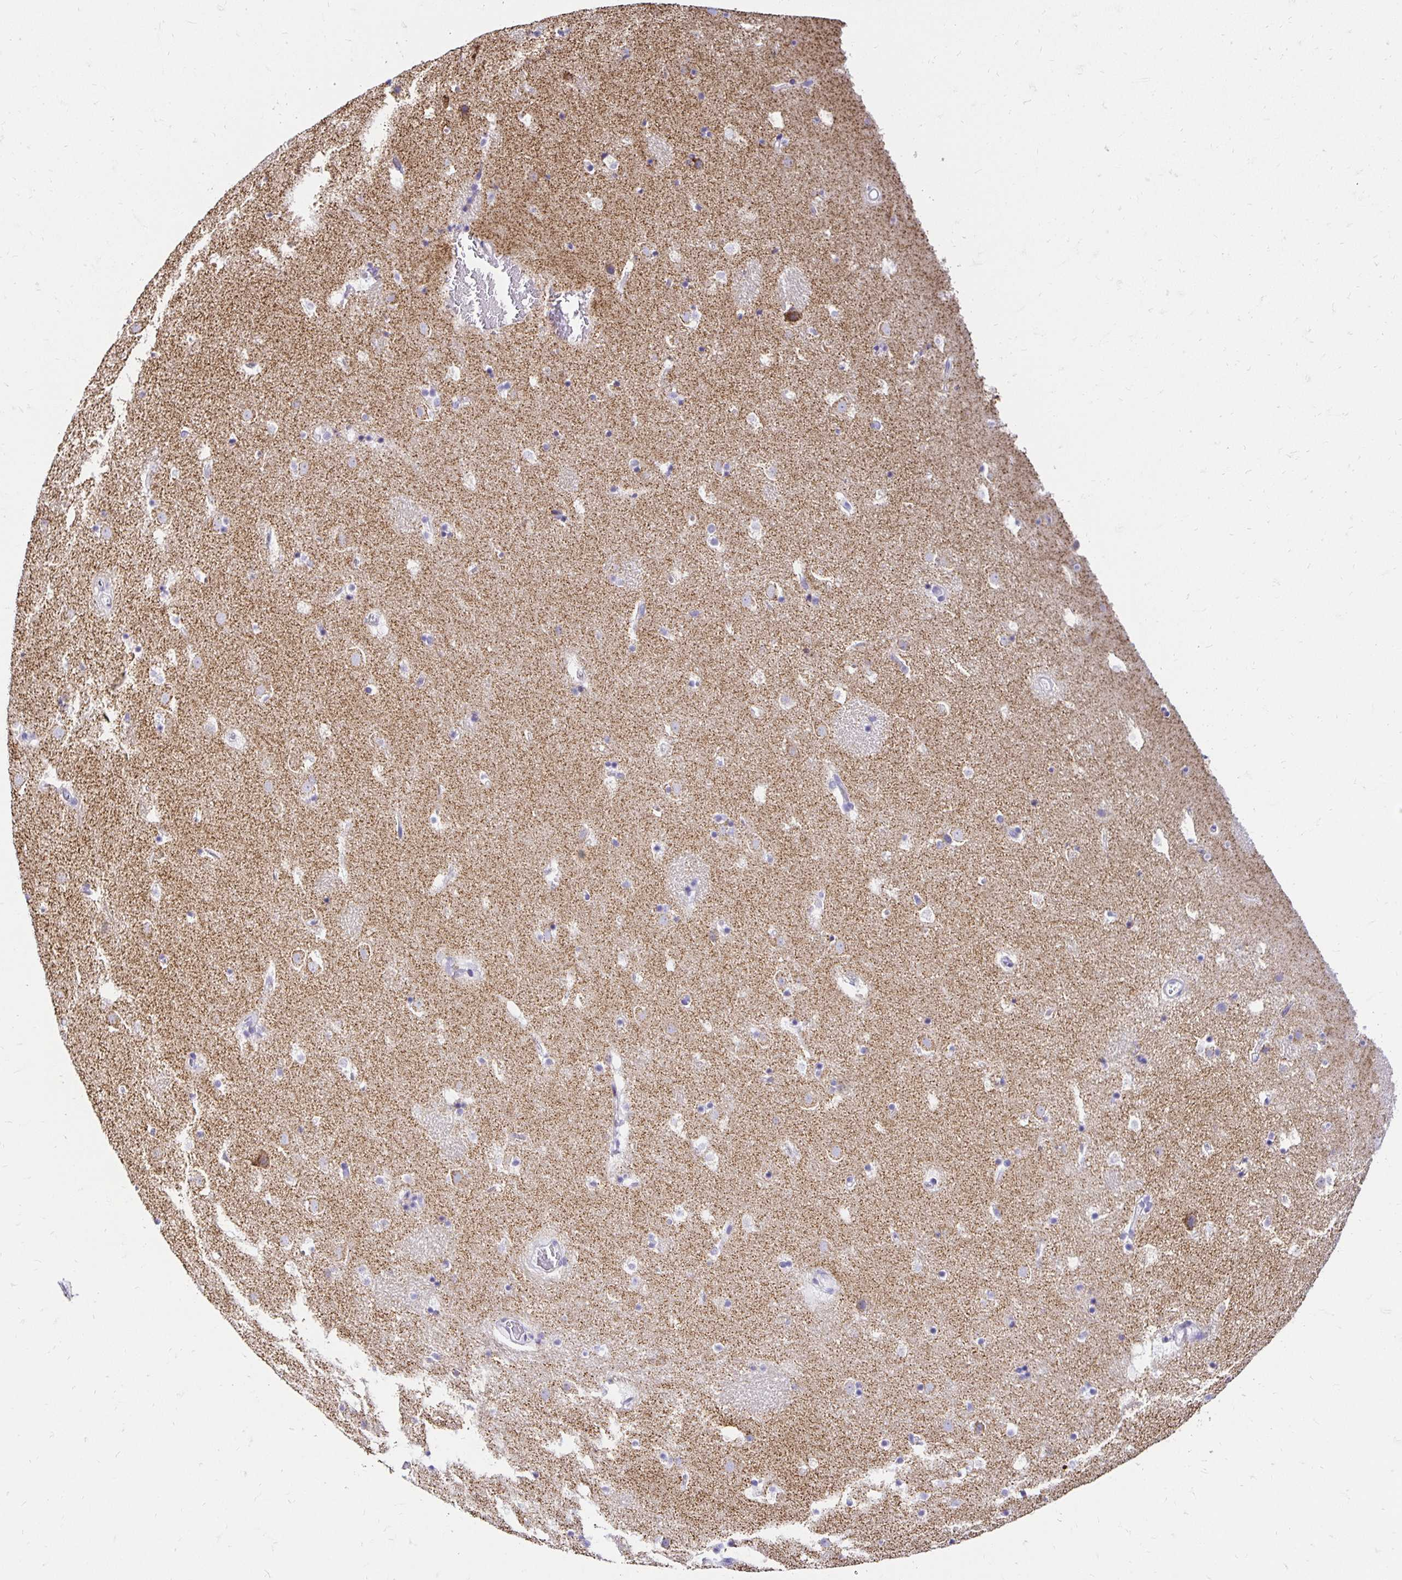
{"staining": {"intensity": "negative", "quantity": "none", "location": "none"}, "tissue": "caudate", "cell_type": "Glial cells", "image_type": "normal", "snomed": [{"axis": "morphology", "description": "Normal tissue, NOS"}, {"axis": "topography", "description": "Lateral ventricle wall"}], "caption": "The image shows no significant positivity in glial cells of caudate.", "gene": "PLAAT2", "patient": {"sex": "male", "age": 37}}